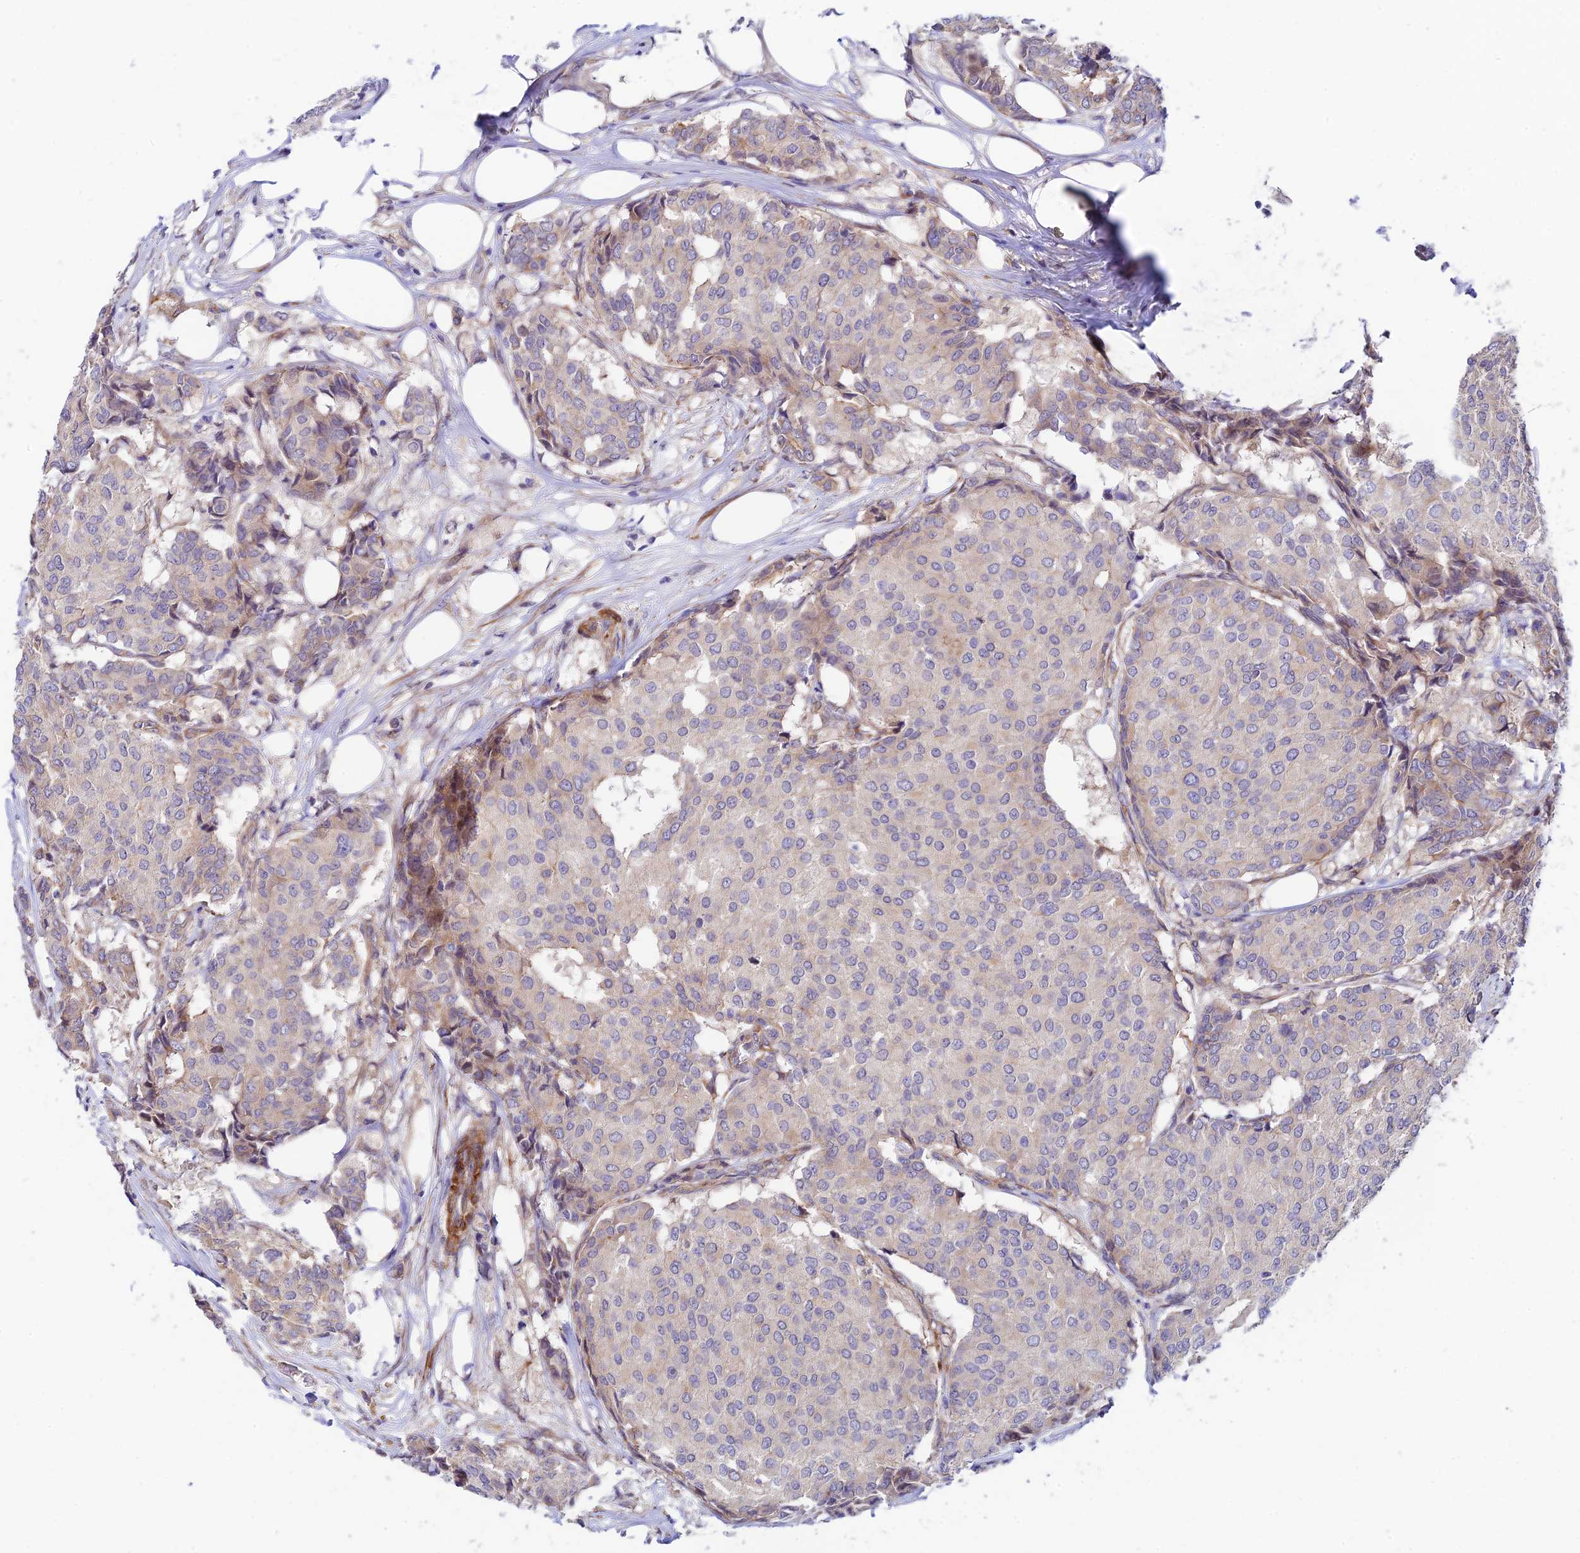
{"staining": {"intensity": "weak", "quantity": "<25%", "location": "cytoplasmic/membranous"}, "tissue": "breast cancer", "cell_type": "Tumor cells", "image_type": "cancer", "snomed": [{"axis": "morphology", "description": "Duct carcinoma"}, {"axis": "topography", "description": "Breast"}], "caption": "A high-resolution micrograph shows immunohistochemistry staining of breast cancer, which displays no significant positivity in tumor cells.", "gene": "ANKRD50", "patient": {"sex": "female", "age": 75}}